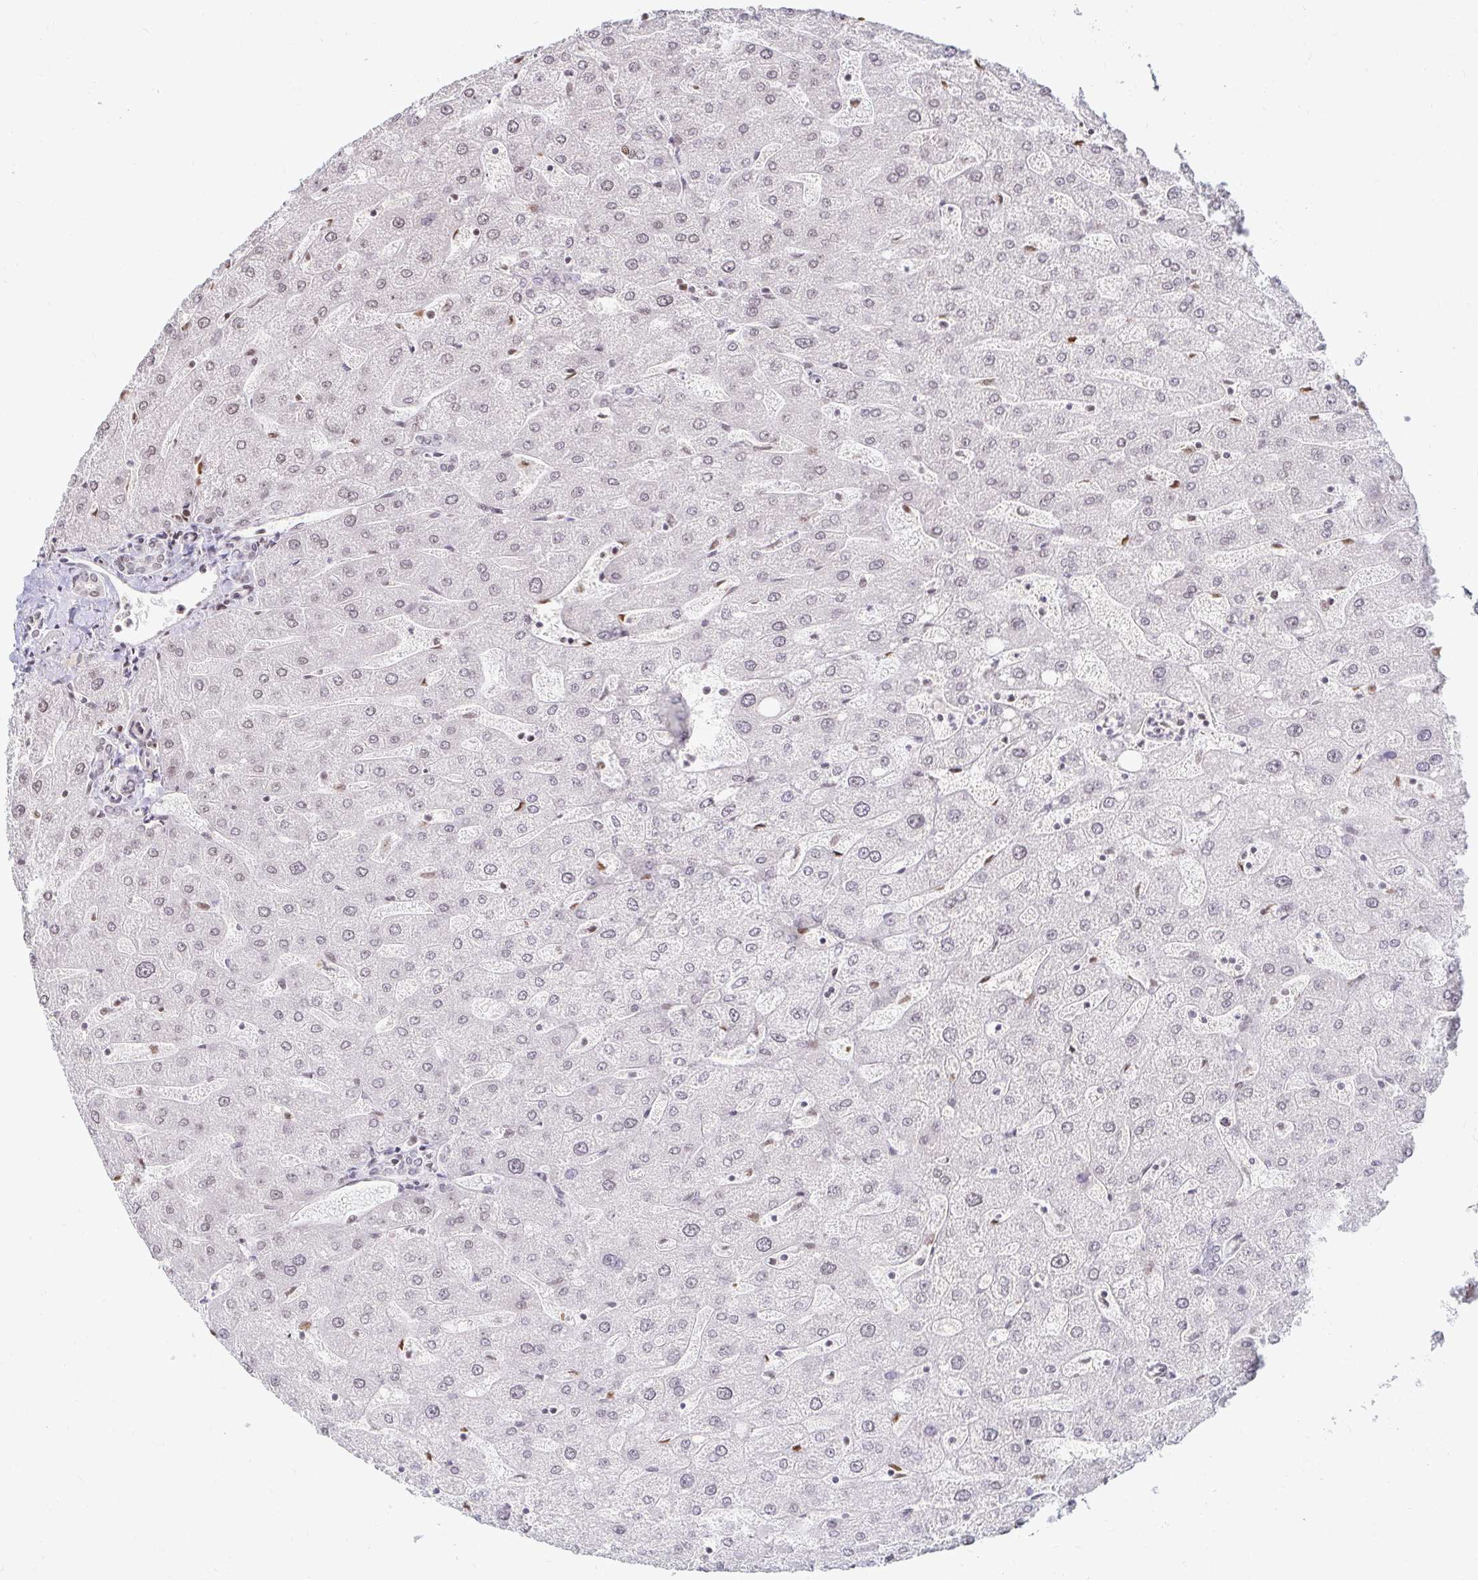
{"staining": {"intensity": "negative", "quantity": "none", "location": "none"}, "tissue": "liver", "cell_type": "Cholangiocytes", "image_type": "normal", "snomed": [{"axis": "morphology", "description": "Normal tissue, NOS"}, {"axis": "topography", "description": "Liver"}], "caption": "Immunohistochemistry (IHC) image of normal human liver stained for a protein (brown), which shows no positivity in cholangiocytes. (DAB immunohistochemistry, high magnification).", "gene": "HNRNPU", "patient": {"sex": "male", "age": 67}}